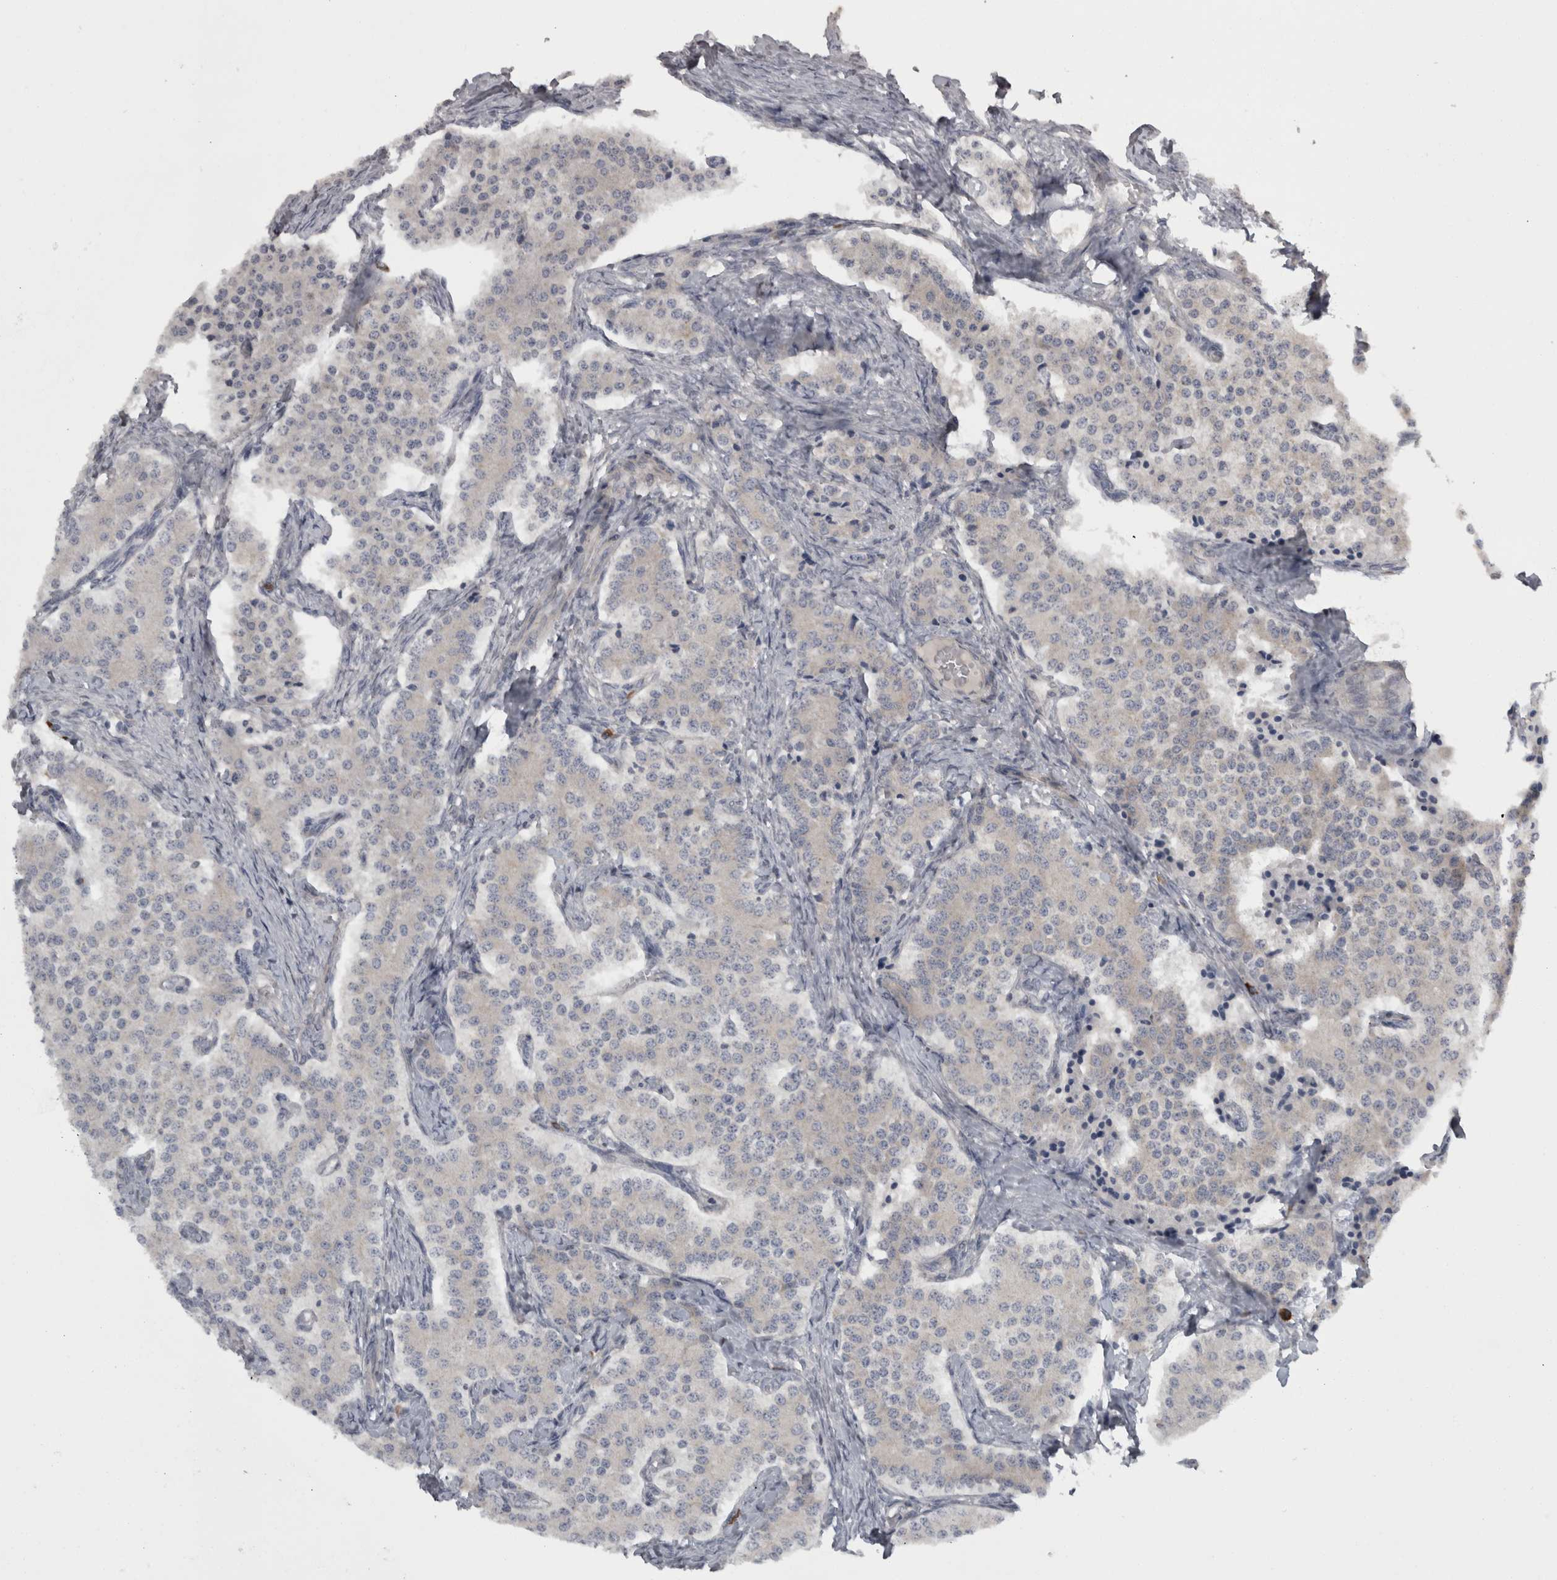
{"staining": {"intensity": "negative", "quantity": "none", "location": "none"}, "tissue": "carcinoid", "cell_type": "Tumor cells", "image_type": "cancer", "snomed": [{"axis": "morphology", "description": "Carcinoid, malignant, NOS"}, {"axis": "topography", "description": "Colon"}], "caption": "Tumor cells show no significant staining in carcinoid. Nuclei are stained in blue.", "gene": "SLCO5A1", "patient": {"sex": "female", "age": 52}}